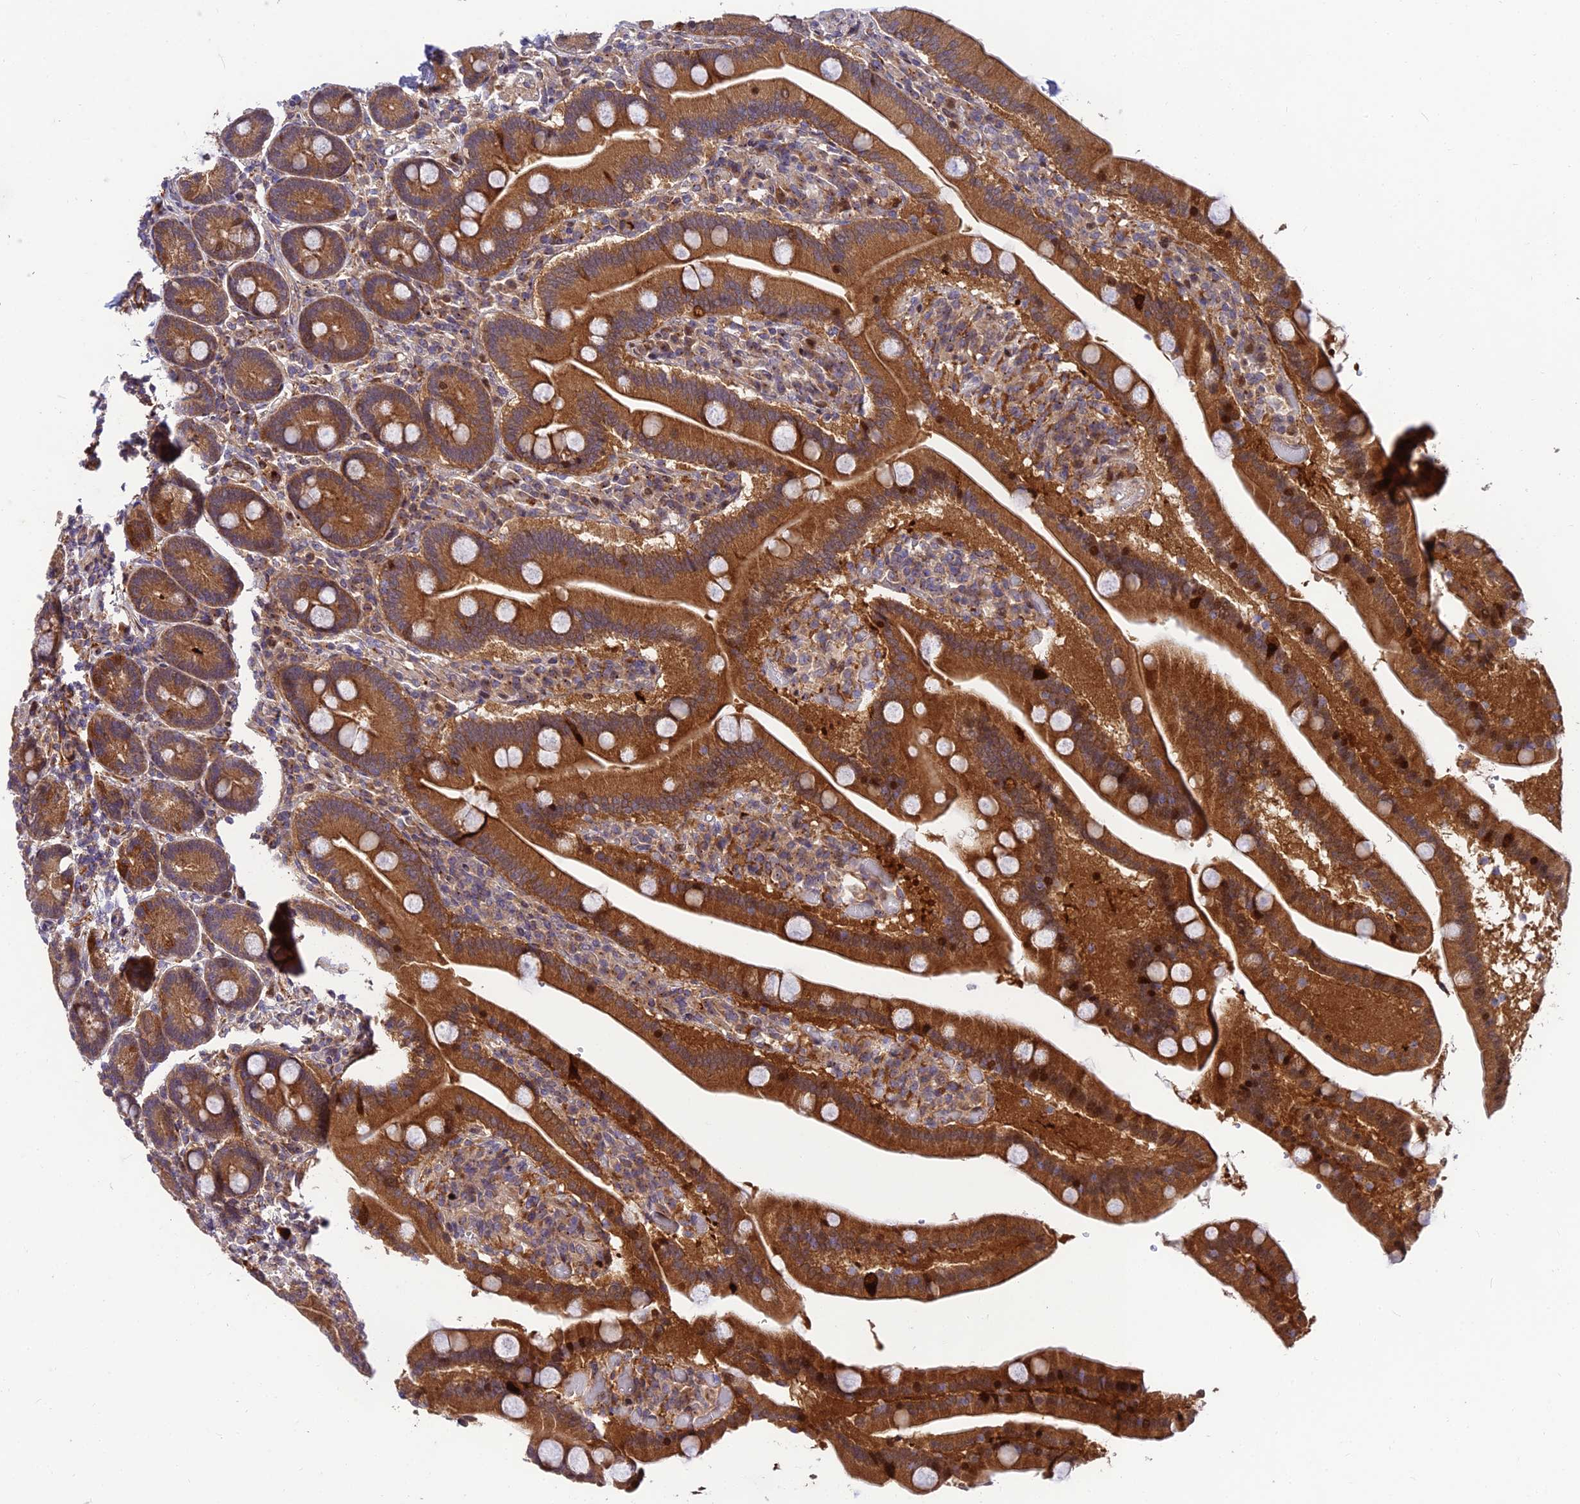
{"staining": {"intensity": "strong", "quantity": ">75%", "location": "cytoplasmic/membranous"}, "tissue": "duodenum", "cell_type": "Glandular cells", "image_type": "normal", "snomed": [{"axis": "morphology", "description": "Normal tissue, NOS"}, {"axis": "topography", "description": "Duodenum"}], "caption": "Duodenum stained with DAB IHC shows high levels of strong cytoplasmic/membranous positivity in about >75% of glandular cells. The staining was performed using DAB, with brown indicating positive protein expression. Nuclei are stained blue with hematoxylin.", "gene": "MKKS", "patient": {"sex": "female", "age": 62}}